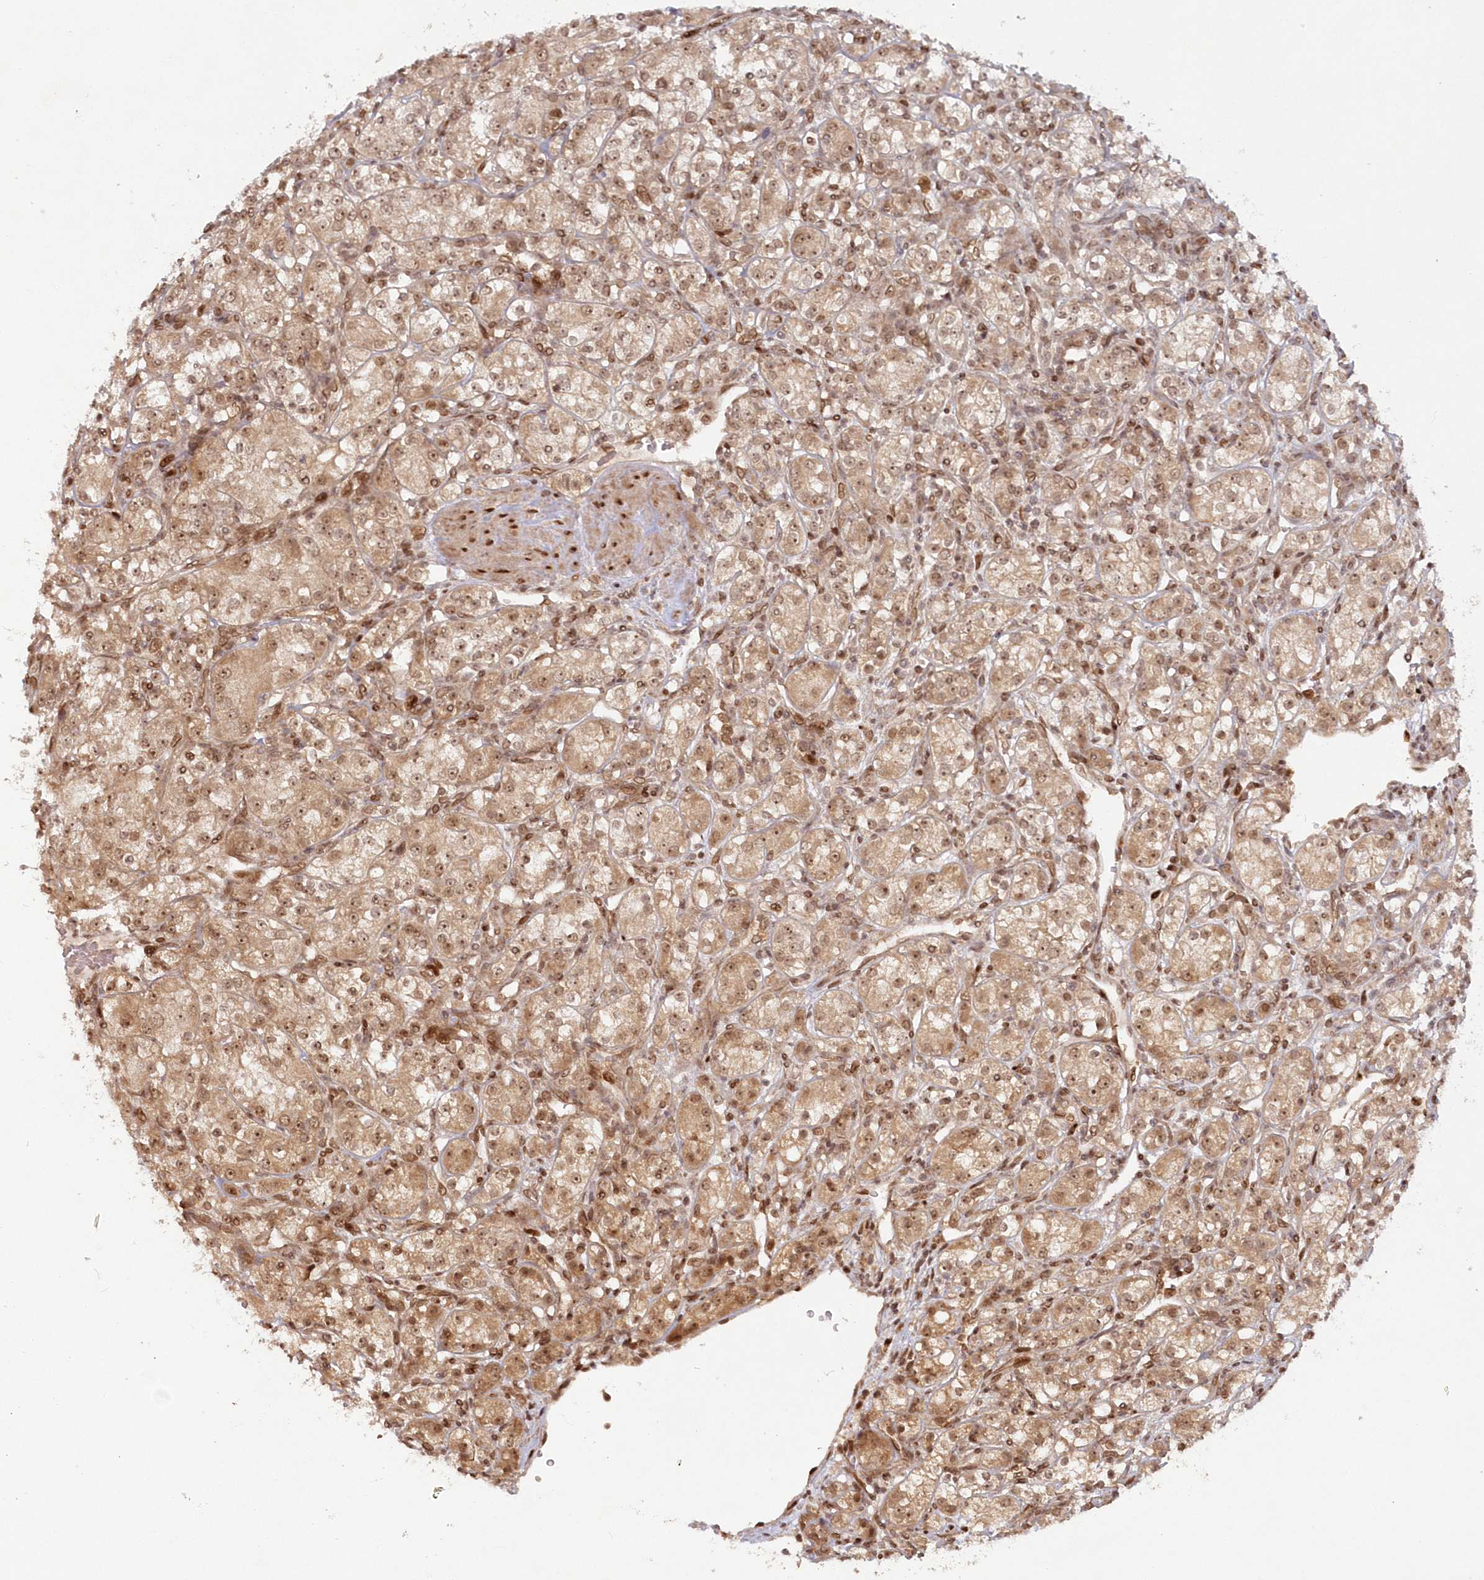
{"staining": {"intensity": "moderate", "quantity": ">75%", "location": "nuclear"}, "tissue": "renal cancer", "cell_type": "Tumor cells", "image_type": "cancer", "snomed": [{"axis": "morphology", "description": "Adenocarcinoma, NOS"}, {"axis": "topography", "description": "Kidney"}], "caption": "A high-resolution photomicrograph shows IHC staining of renal cancer (adenocarcinoma), which demonstrates moderate nuclear positivity in approximately >75% of tumor cells.", "gene": "TOGARAM2", "patient": {"sex": "male", "age": 77}}